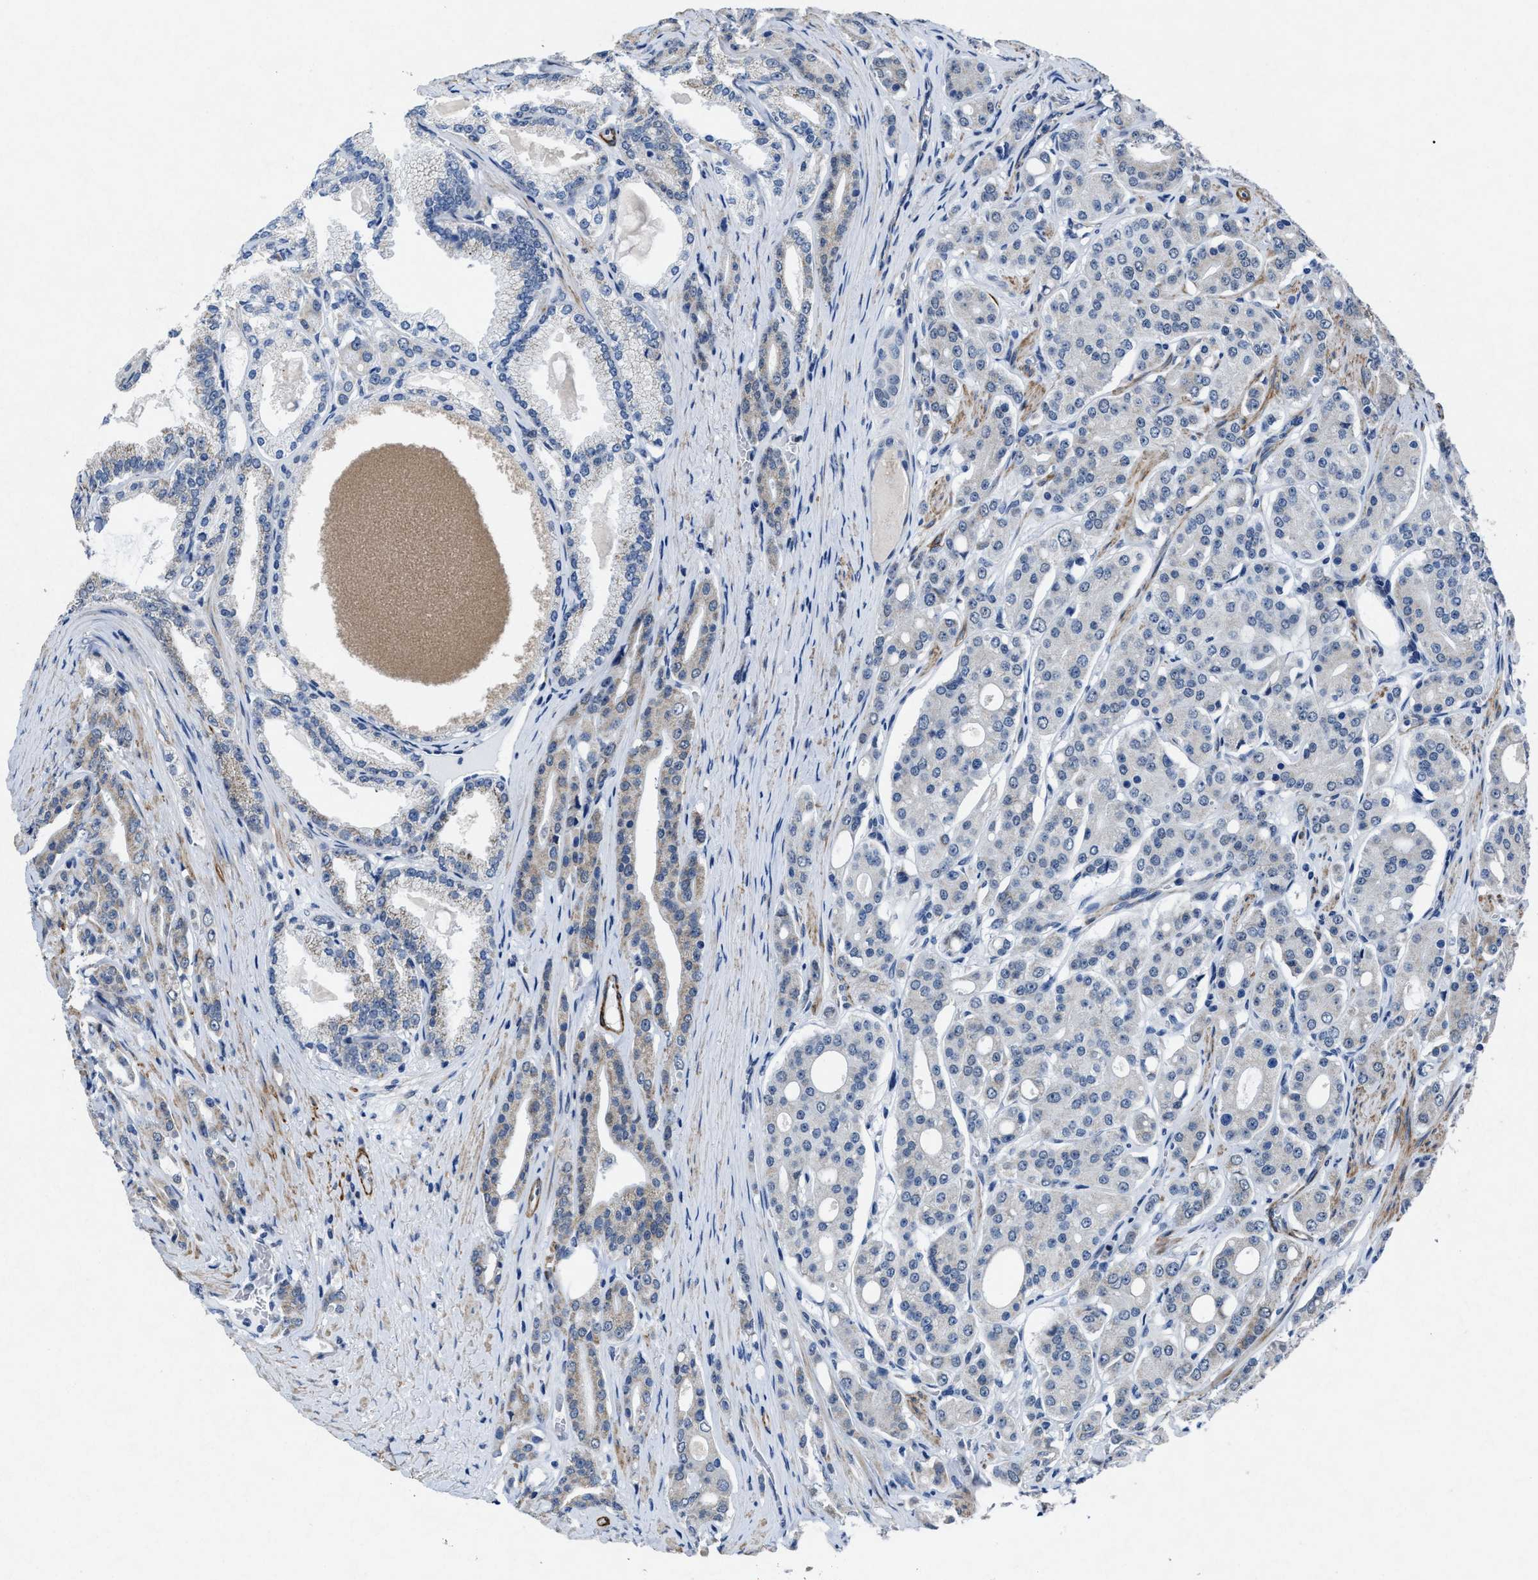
{"staining": {"intensity": "weak", "quantity": "<25%", "location": "cytoplasmic/membranous"}, "tissue": "prostate cancer", "cell_type": "Tumor cells", "image_type": "cancer", "snomed": [{"axis": "morphology", "description": "Adenocarcinoma, High grade"}, {"axis": "topography", "description": "Prostate"}], "caption": "DAB immunohistochemical staining of prostate high-grade adenocarcinoma exhibits no significant expression in tumor cells. (DAB IHC with hematoxylin counter stain).", "gene": "ID3", "patient": {"sex": "male", "age": 71}}